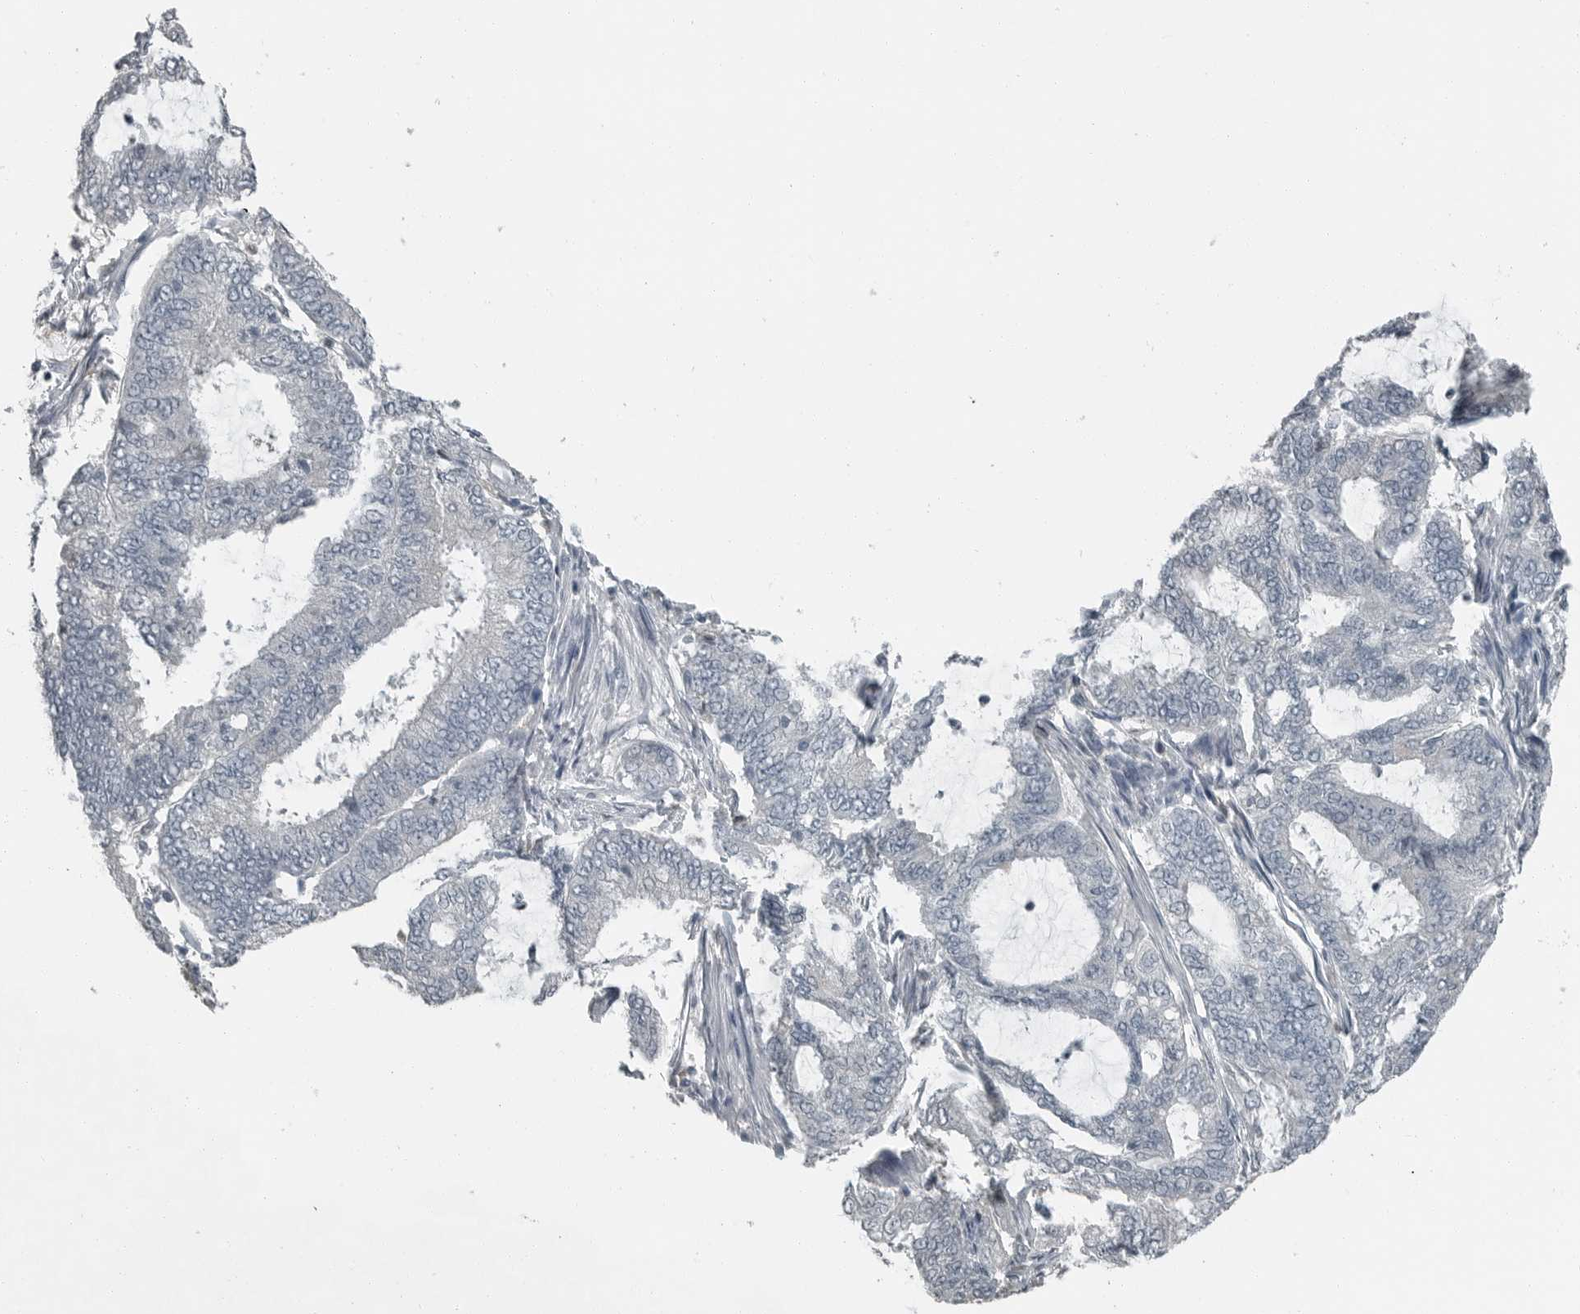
{"staining": {"intensity": "negative", "quantity": "none", "location": "none"}, "tissue": "endometrial cancer", "cell_type": "Tumor cells", "image_type": "cancer", "snomed": [{"axis": "morphology", "description": "Adenocarcinoma, NOS"}, {"axis": "topography", "description": "Endometrium"}], "caption": "A micrograph of human endometrial cancer (adenocarcinoma) is negative for staining in tumor cells. Nuclei are stained in blue.", "gene": "KYAT1", "patient": {"sex": "female", "age": 49}}